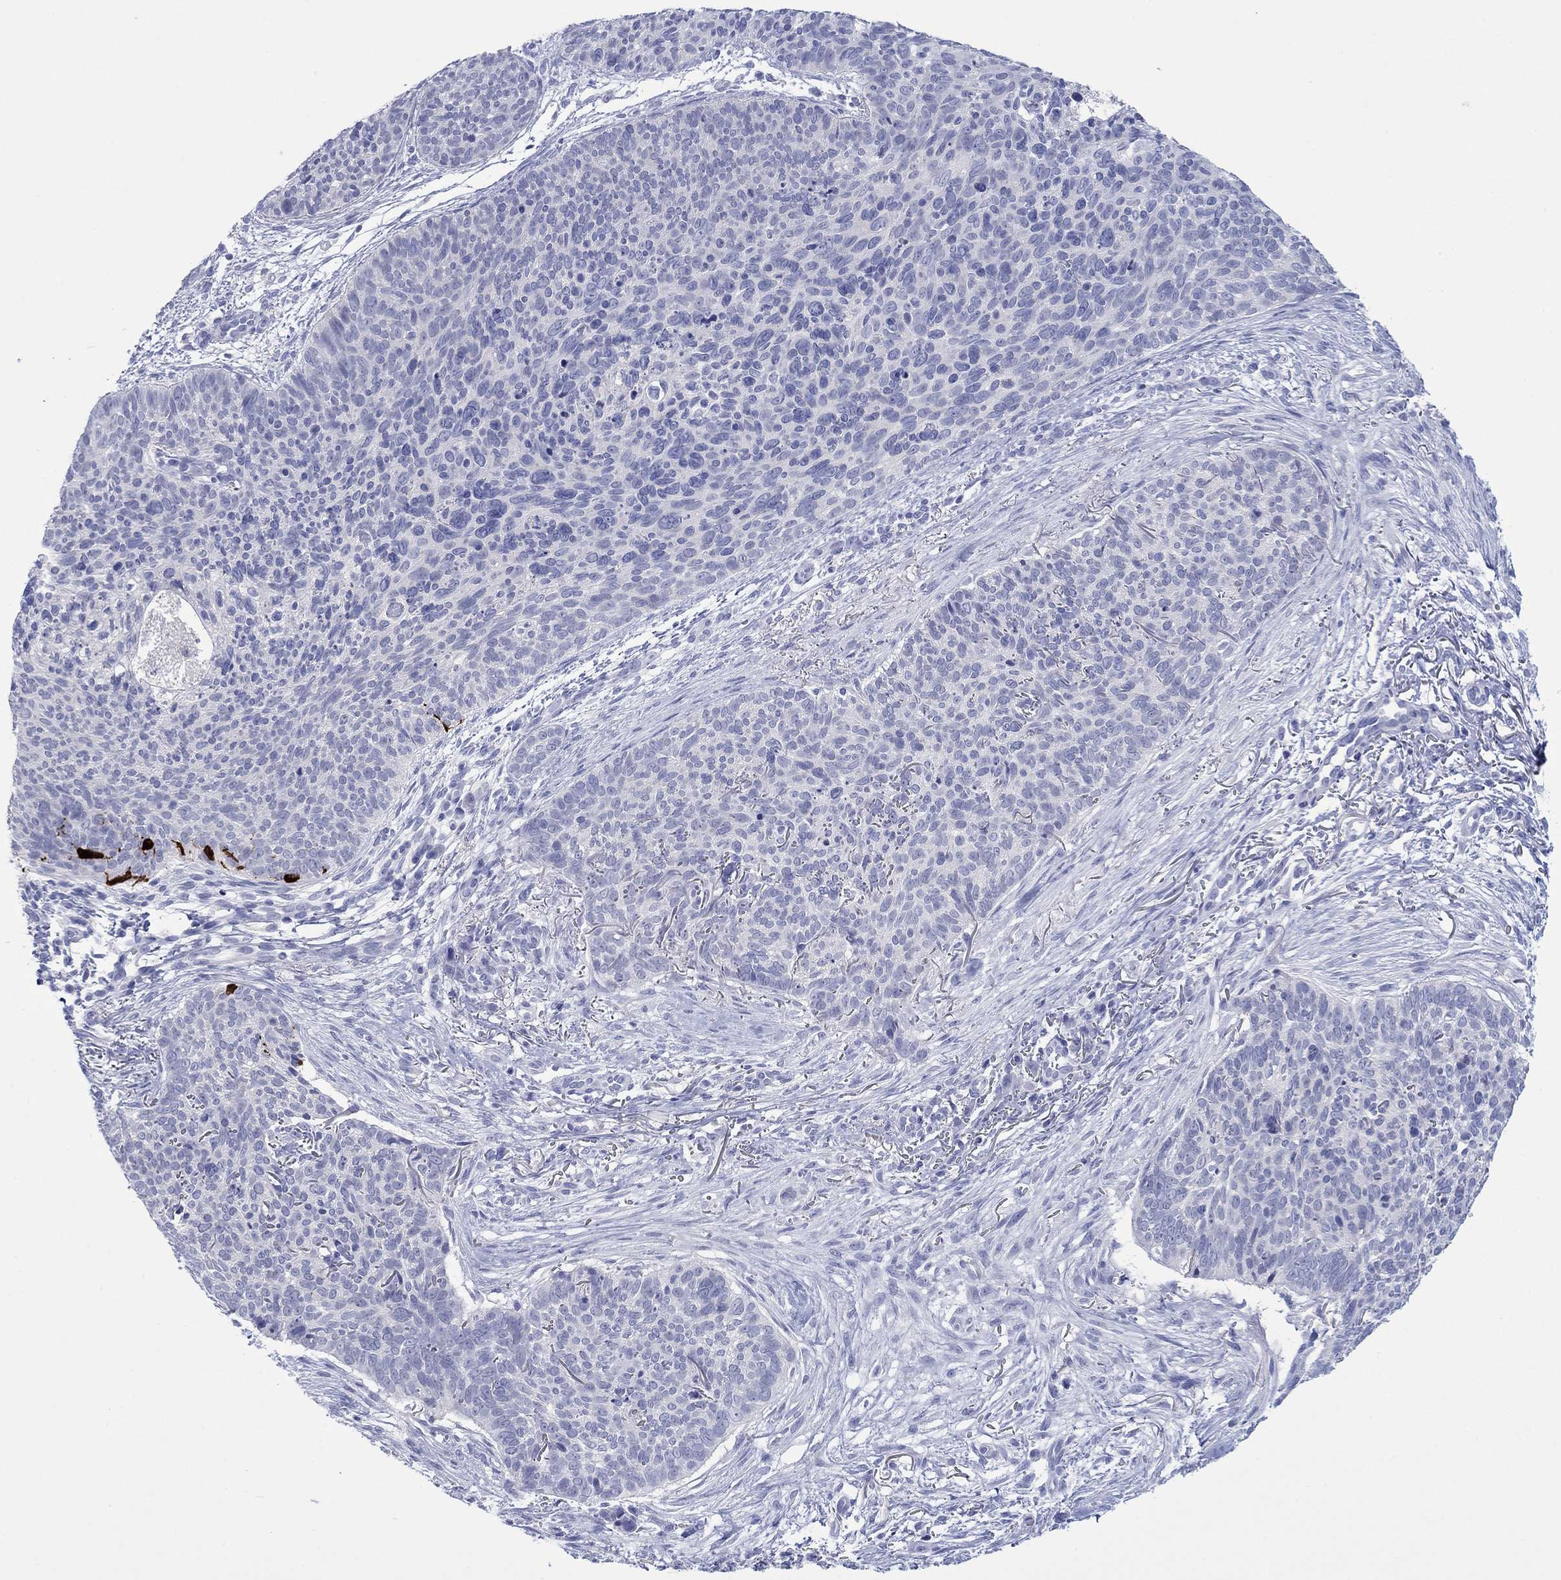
{"staining": {"intensity": "negative", "quantity": "none", "location": "none"}, "tissue": "skin cancer", "cell_type": "Tumor cells", "image_type": "cancer", "snomed": [{"axis": "morphology", "description": "Basal cell carcinoma"}, {"axis": "topography", "description": "Skin"}], "caption": "Immunohistochemical staining of basal cell carcinoma (skin) demonstrates no significant staining in tumor cells. (DAB (3,3'-diaminobenzidine) immunohistochemistry with hematoxylin counter stain).", "gene": "MLANA", "patient": {"sex": "male", "age": 64}}